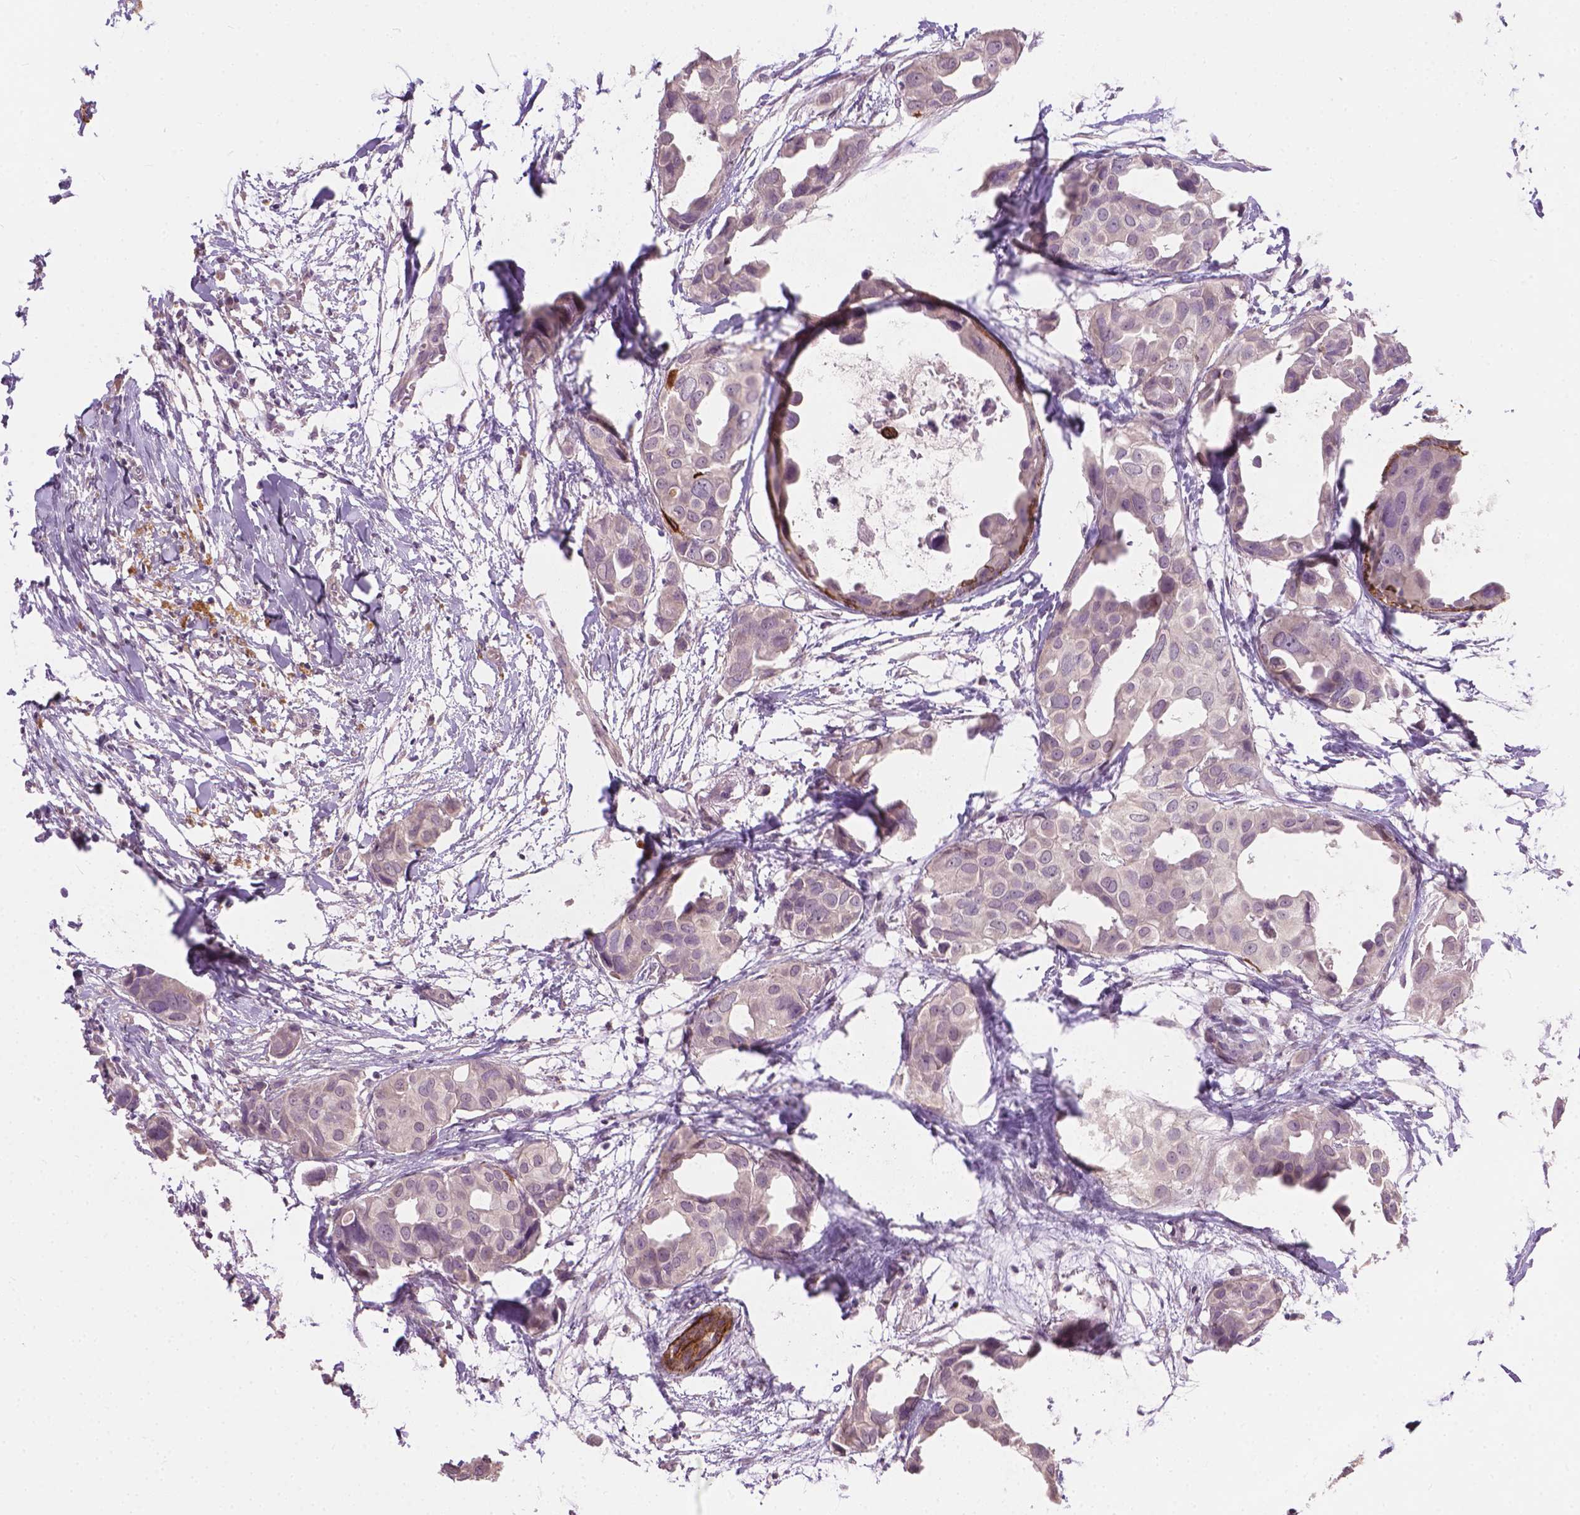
{"staining": {"intensity": "moderate", "quantity": "<25%", "location": "cytoplasmic/membranous"}, "tissue": "breast cancer", "cell_type": "Tumor cells", "image_type": "cancer", "snomed": [{"axis": "morphology", "description": "Duct carcinoma"}, {"axis": "topography", "description": "Breast"}], "caption": "The histopathology image displays a brown stain indicating the presence of a protein in the cytoplasmic/membranous of tumor cells in breast infiltrating ductal carcinoma.", "gene": "KRT17", "patient": {"sex": "female", "age": 38}}